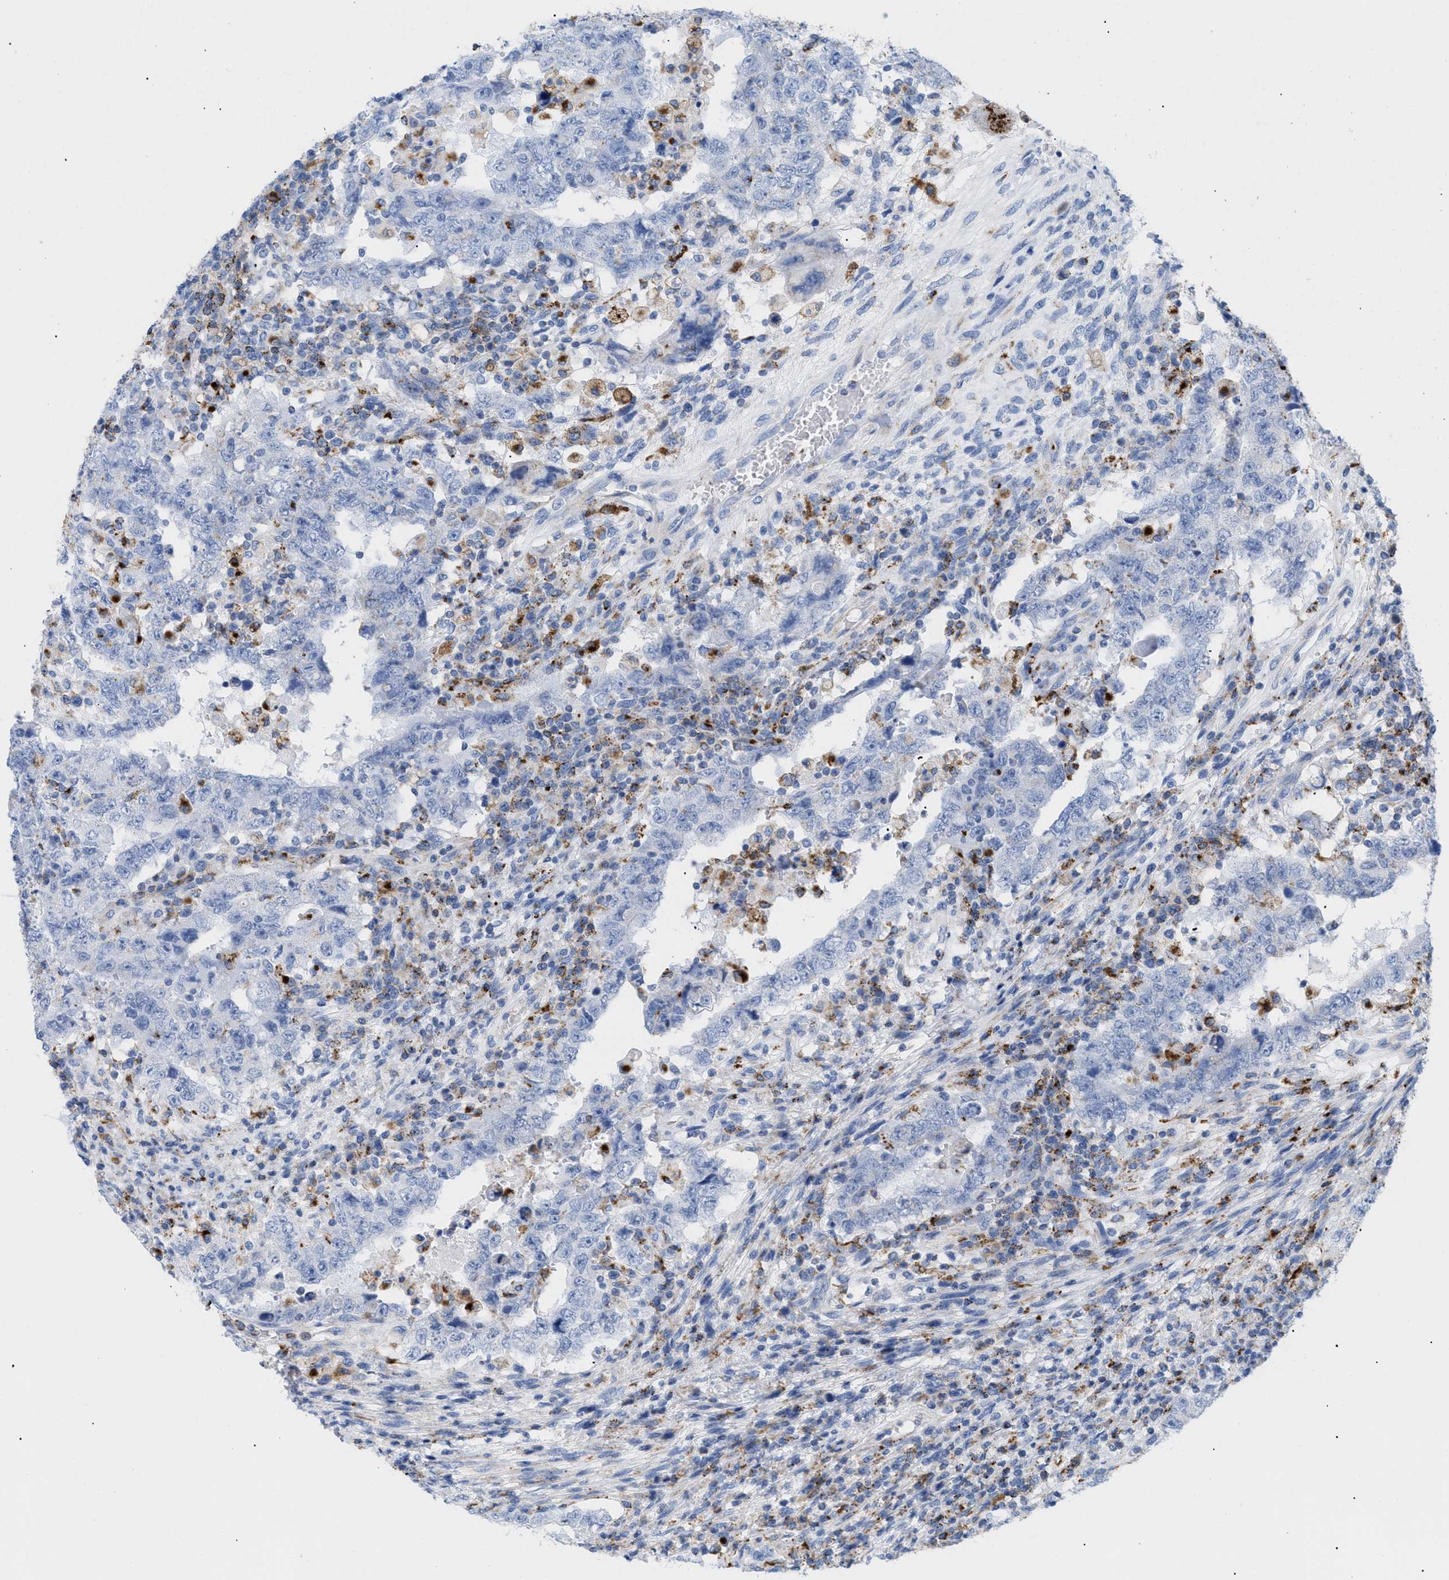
{"staining": {"intensity": "negative", "quantity": "none", "location": "none"}, "tissue": "testis cancer", "cell_type": "Tumor cells", "image_type": "cancer", "snomed": [{"axis": "morphology", "description": "Carcinoma, Embryonal, NOS"}, {"axis": "topography", "description": "Testis"}], "caption": "High magnification brightfield microscopy of testis embryonal carcinoma stained with DAB (brown) and counterstained with hematoxylin (blue): tumor cells show no significant positivity. The staining is performed using DAB (3,3'-diaminobenzidine) brown chromogen with nuclei counter-stained in using hematoxylin.", "gene": "DRAM2", "patient": {"sex": "male", "age": 26}}